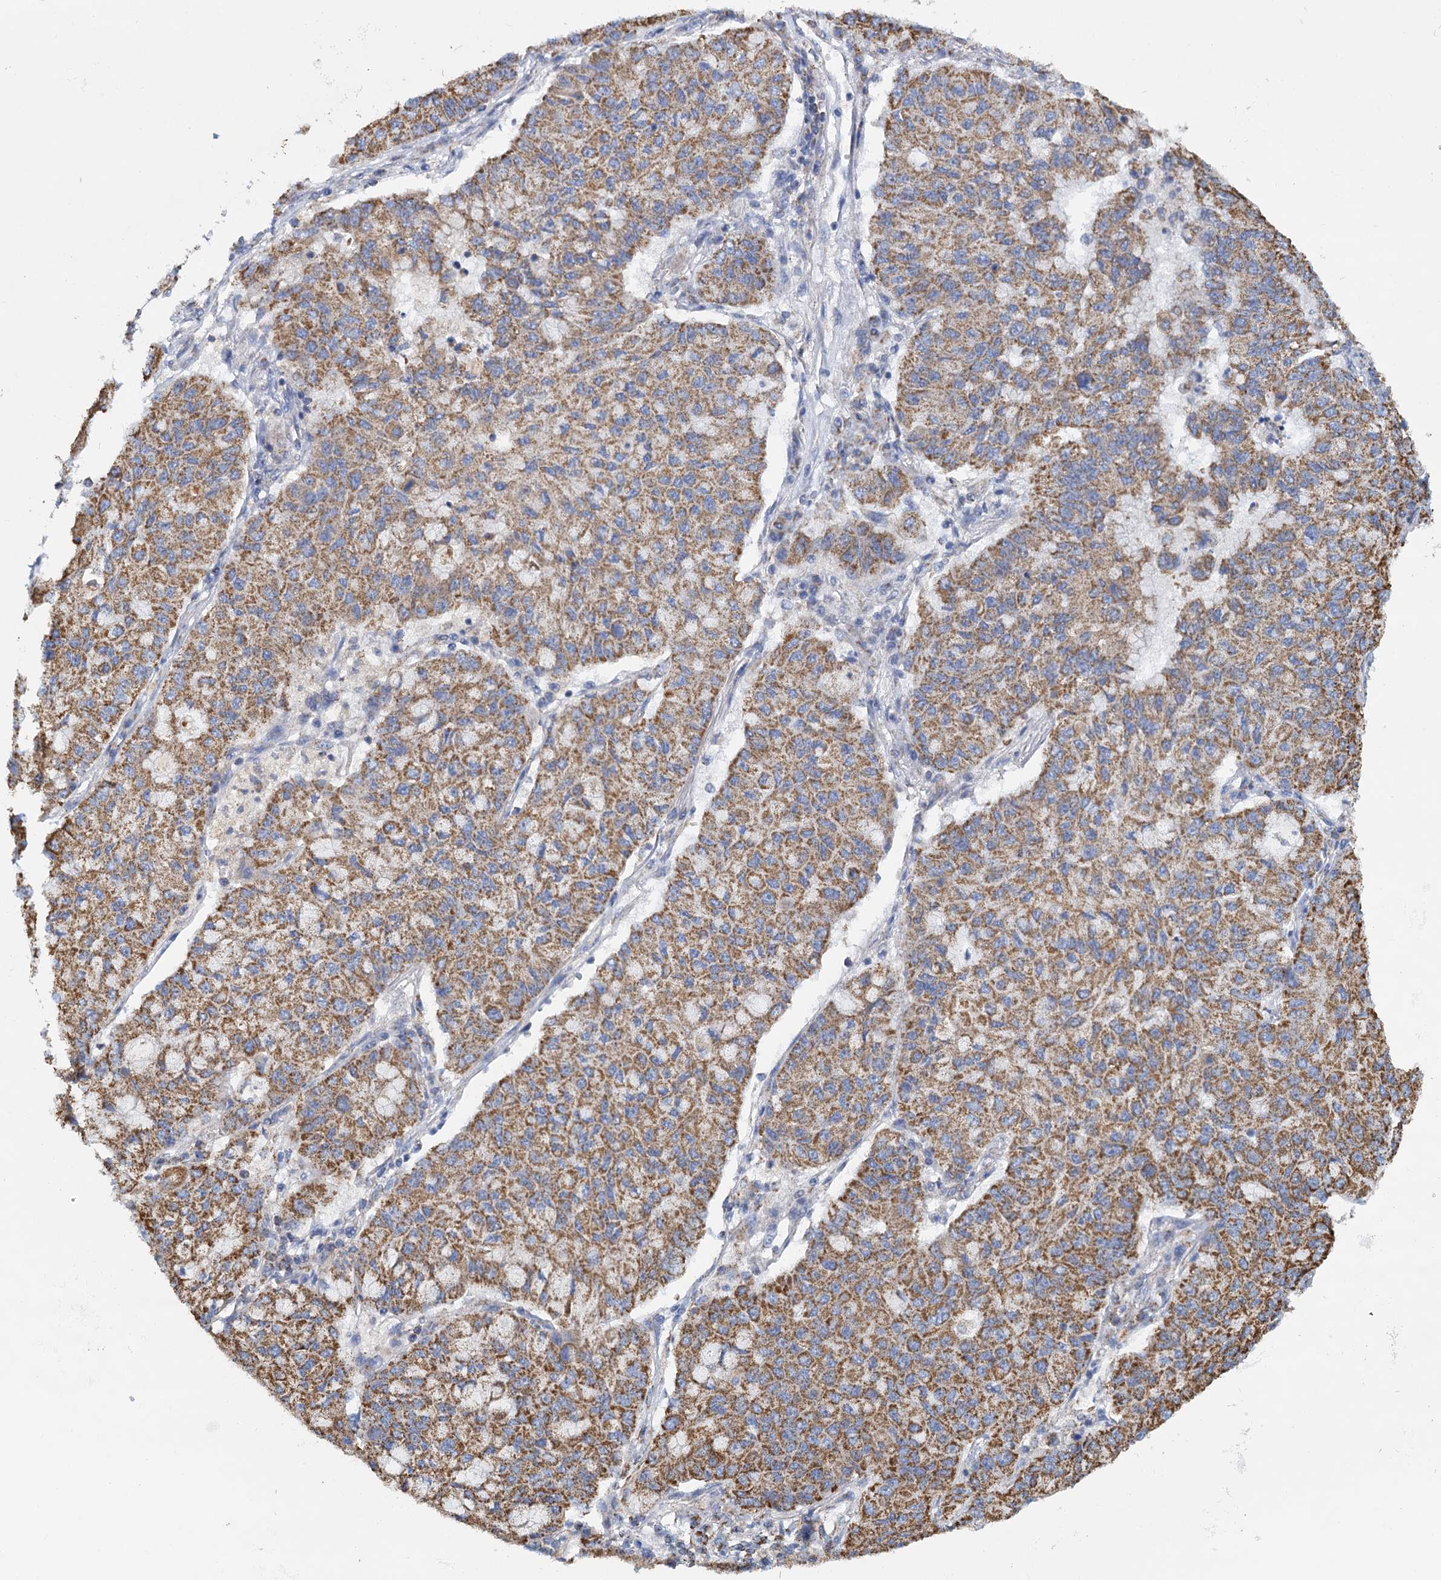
{"staining": {"intensity": "moderate", "quantity": ">75%", "location": "cytoplasmic/membranous"}, "tissue": "lung cancer", "cell_type": "Tumor cells", "image_type": "cancer", "snomed": [{"axis": "morphology", "description": "Squamous cell carcinoma, NOS"}, {"axis": "topography", "description": "Lung"}], "caption": "Immunohistochemical staining of human lung squamous cell carcinoma reveals moderate cytoplasmic/membranous protein positivity in approximately >75% of tumor cells.", "gene": "CCP110", "patient": {"sex": "male", "age": 74}}